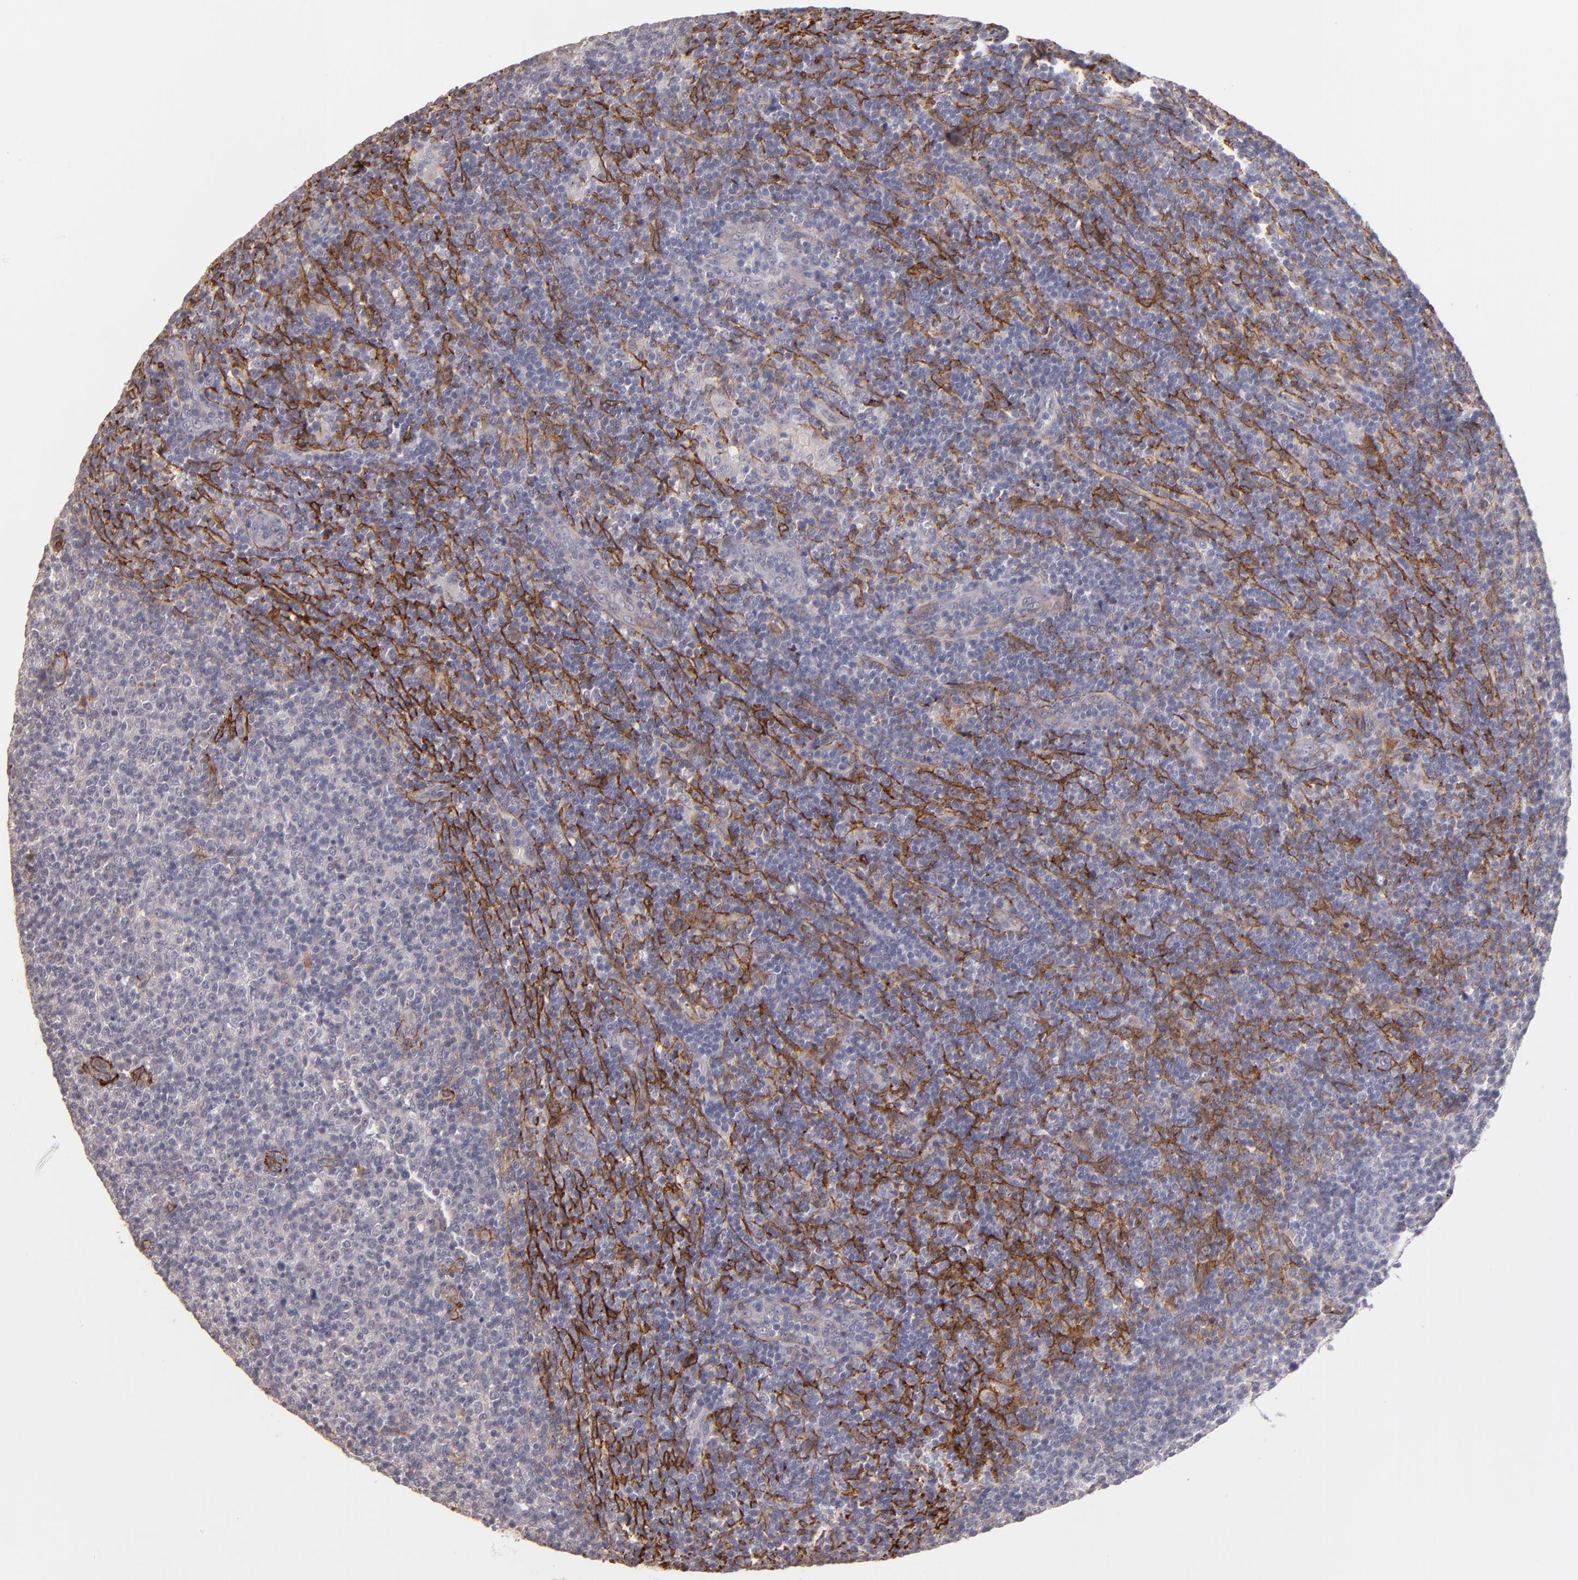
{"staining": {"intensity": "weak", "quantity": "<25%", "location": "cytoplasmic/membranous"}, "tissue": "lymphoma", "cell_type": "Tumor cells", "image_type": "cancer", "snomed": [{"axis": "morphology", "description": "Malignant lymphoma, non-Hodgkin's type, Low grade"}, {"axis": "topography", "description": "Lymph node"}], "caption": "This is an immunohistochemistry (IHC) image of human malignant lymphoma, non-Hodgkin's type (low-grade). There is no positivity in tumor cells.", "gene": "THBD", "patient": {"sex": "male", "age": 70}}